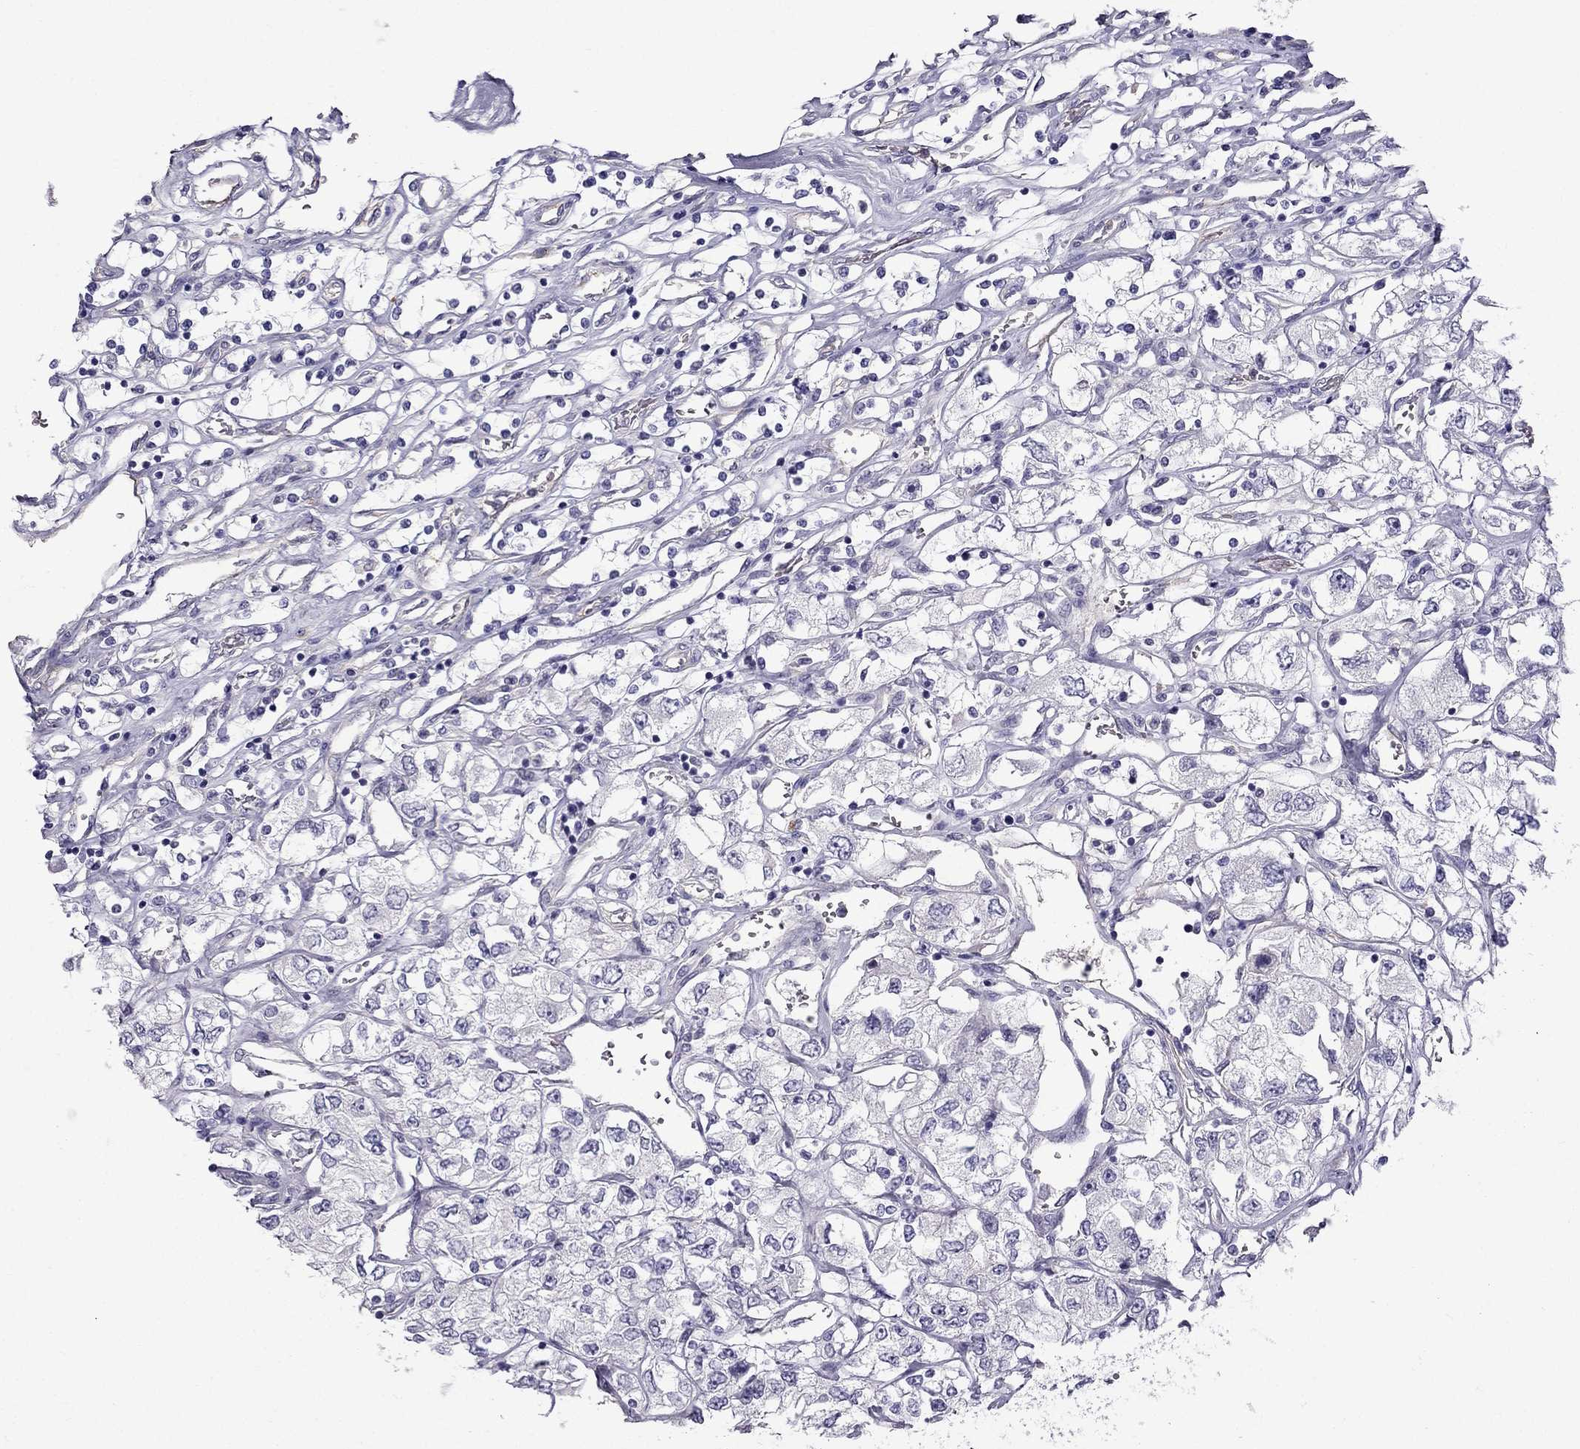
{"staining": {"intensity": "negative", "quantity": "none", "location": "none"}, "tissue": "renal cancer", "cell_type": "Tumor cells", "image_type": "cancer", "snomed": [{"axis": "morphology", "description": "Adenocarcinoma, NOS"}, {"axis": "topography", "description": "Kidney"}], "caption": "Tumor cells show no significant protein positivity in adenocarcinoma (renal).", "gene": "STOML3", "patient": {"sex": "female", "age": 59}}